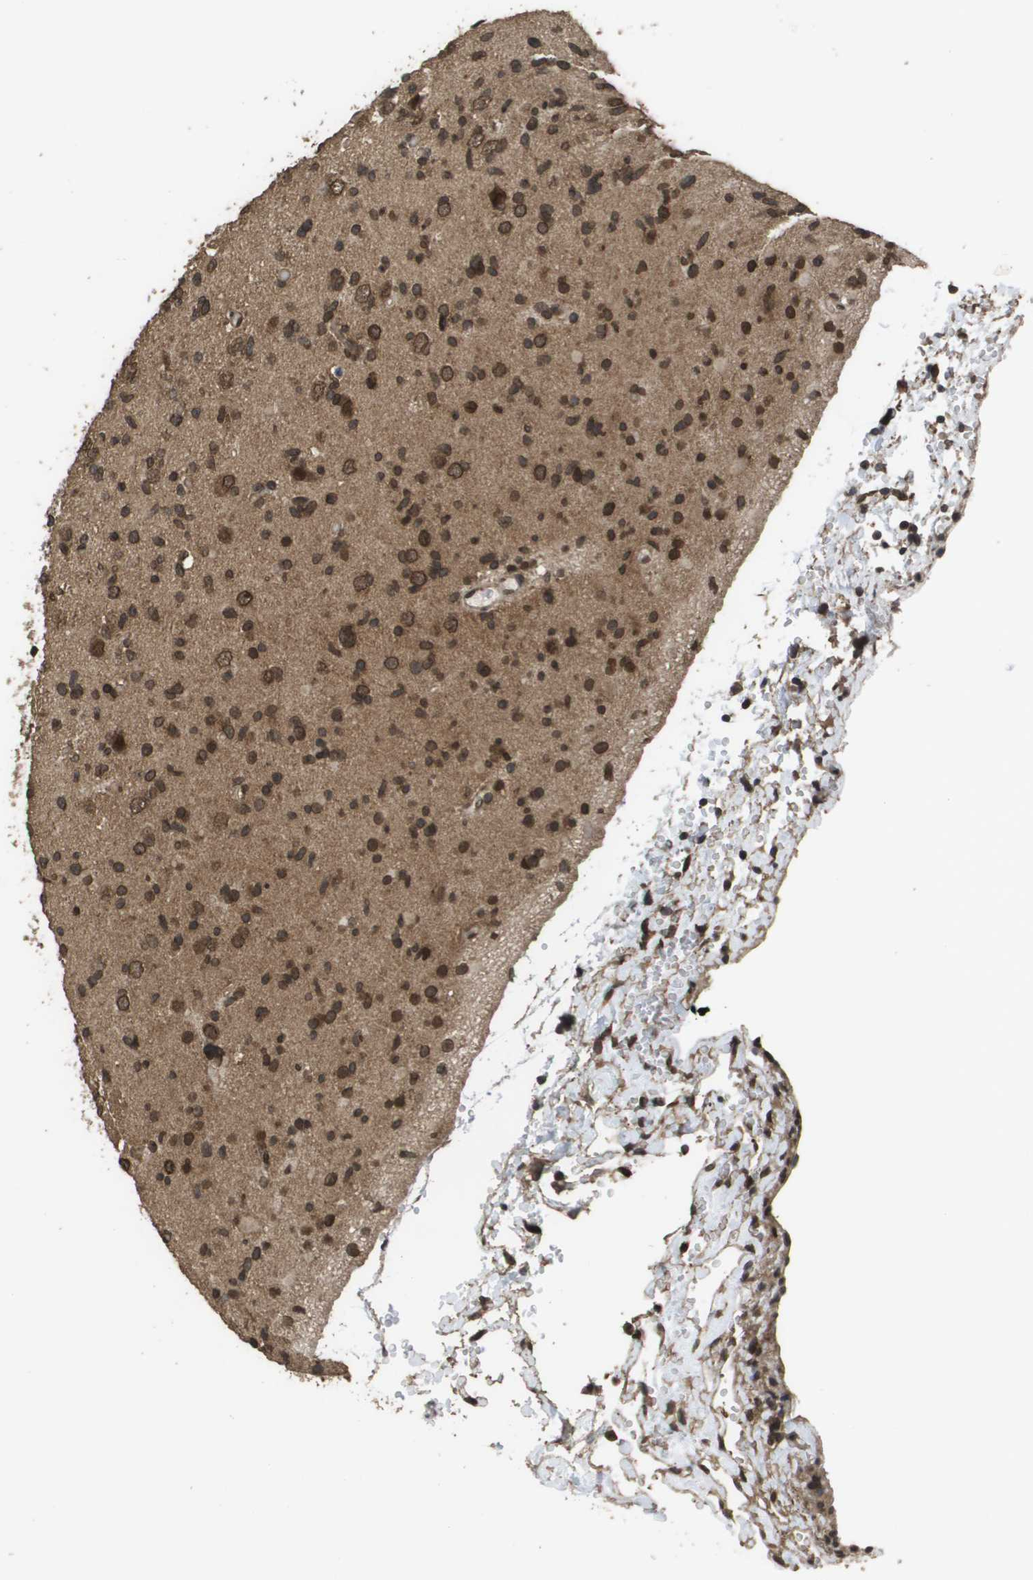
{"staining": {"intensity": "strong", "quantity": ">75%", "location": "cytoplasmic/membranous,nuclear"}, "tissue": "glioma", "cell_type": "Tumor cells", "image_type": "cancer", "snomed": [{"axis": "morphology", "description": "Glioma, malignant, Low grade"}, {"axis": "topography", "description": "Brain"}], "caption": "Malignant glioma (low-grade) stained for a protein (brown) reveals strong cytoplasmic/membranous and nuclear positive staining in about >75% of tumor cells.", "gene": "AXIN2", "patient": {"sex": "female", "age": 22}}